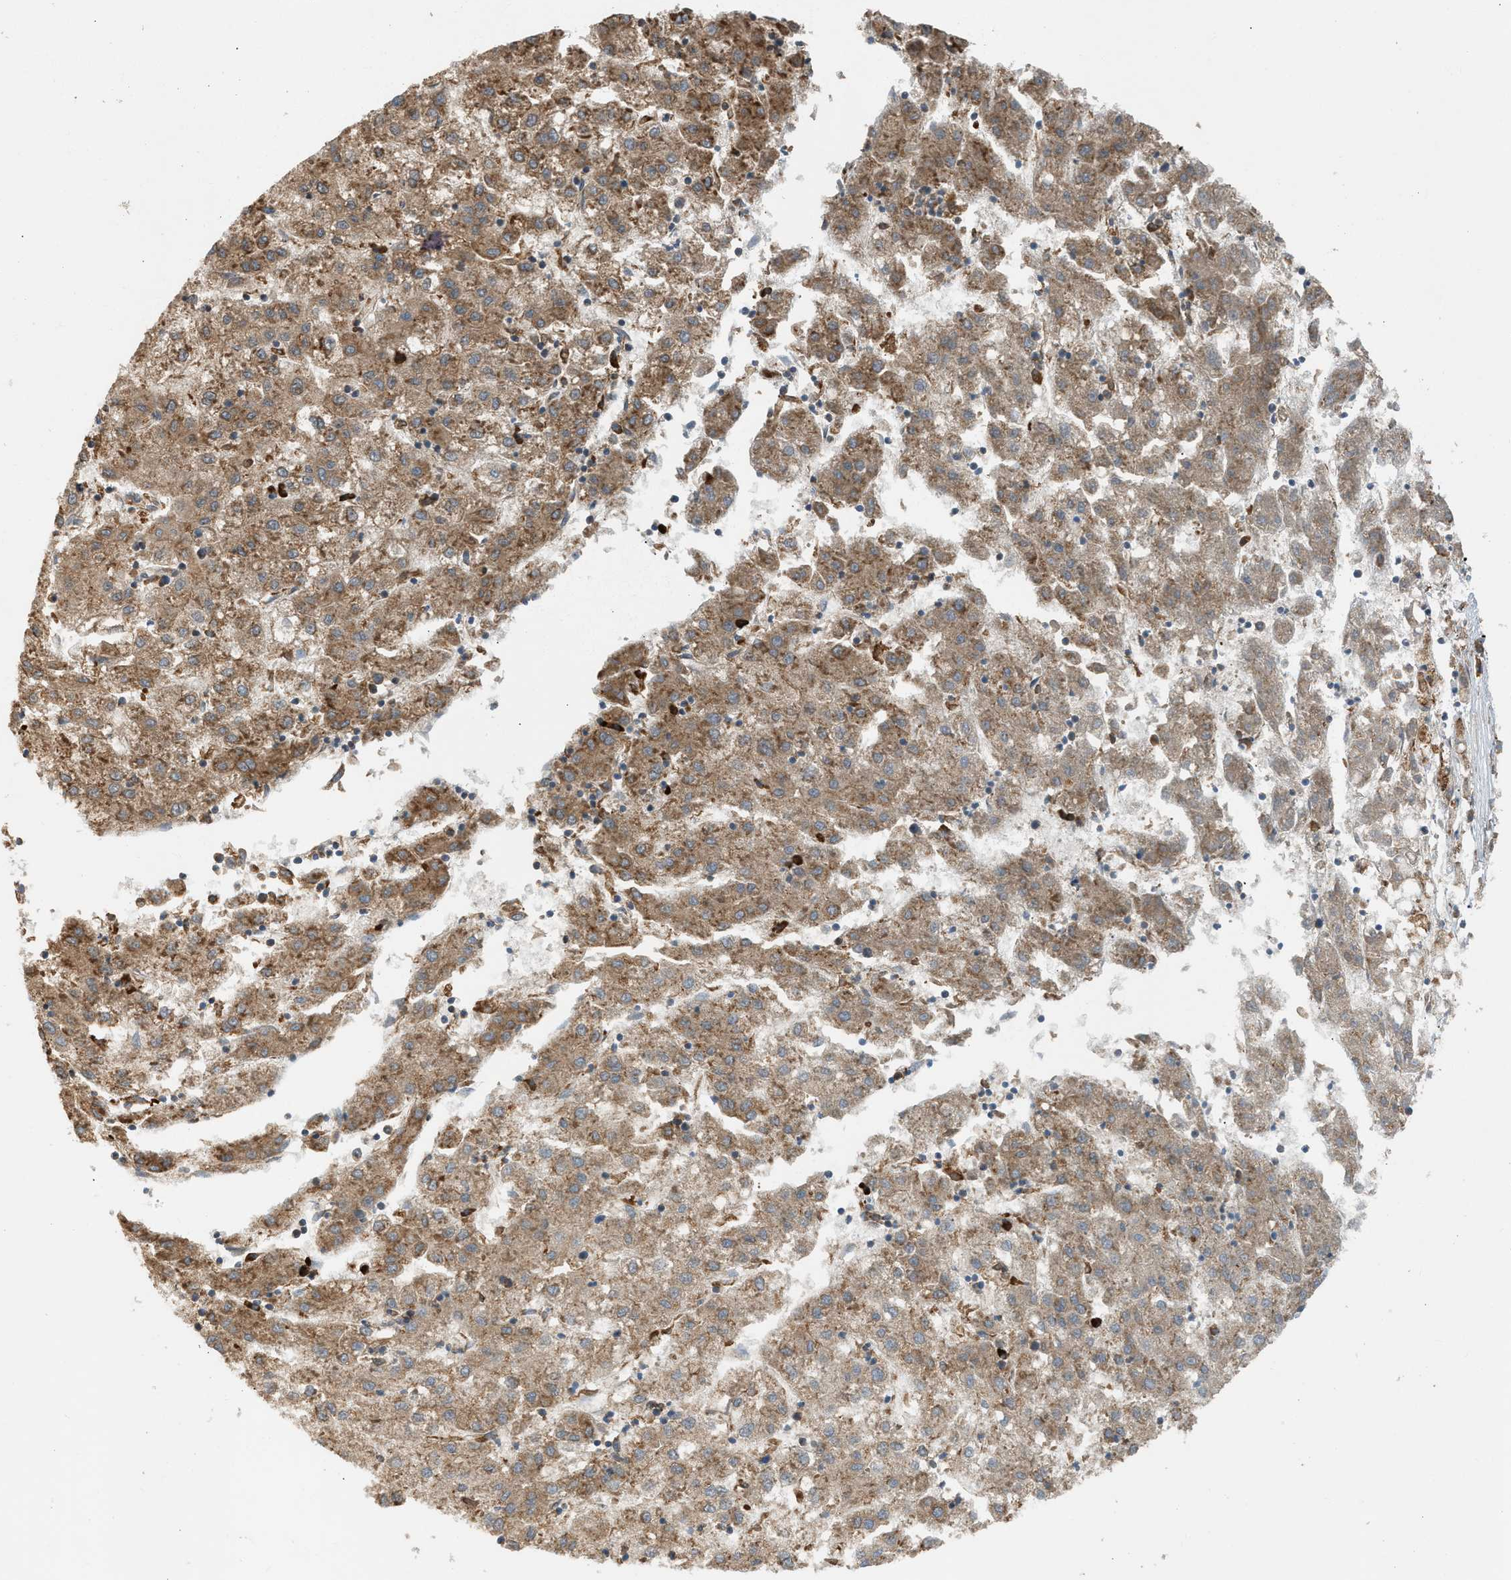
{"staining": {"intensity": "moderate", "quantity": ">75%", "location": "cytoplasmic/membranous"}, "tissue": "liver cancer", "cell_type": "Tumor cells", "image_type": "cancer", "snomed": [{"axis": "morphology", "description": "Carcinoma, Hepatocellular, NOS"}, {"axis": "topography", "description": "Liver"}], "caption": "Liver cancer (hepatocellular carcinoma) stained with IHC displays moderate cytoplasmic/membranous expression in approximately >75% of tumor cells. The staining is performed using DAB (3,3'-diaminobenzidine) brown chromogen to label protein expression. The nuclei are counter-stained blue using hematoxylin.", "gene": "BAIAP2L1", "patient": {"sex": "male", "age": 72}}